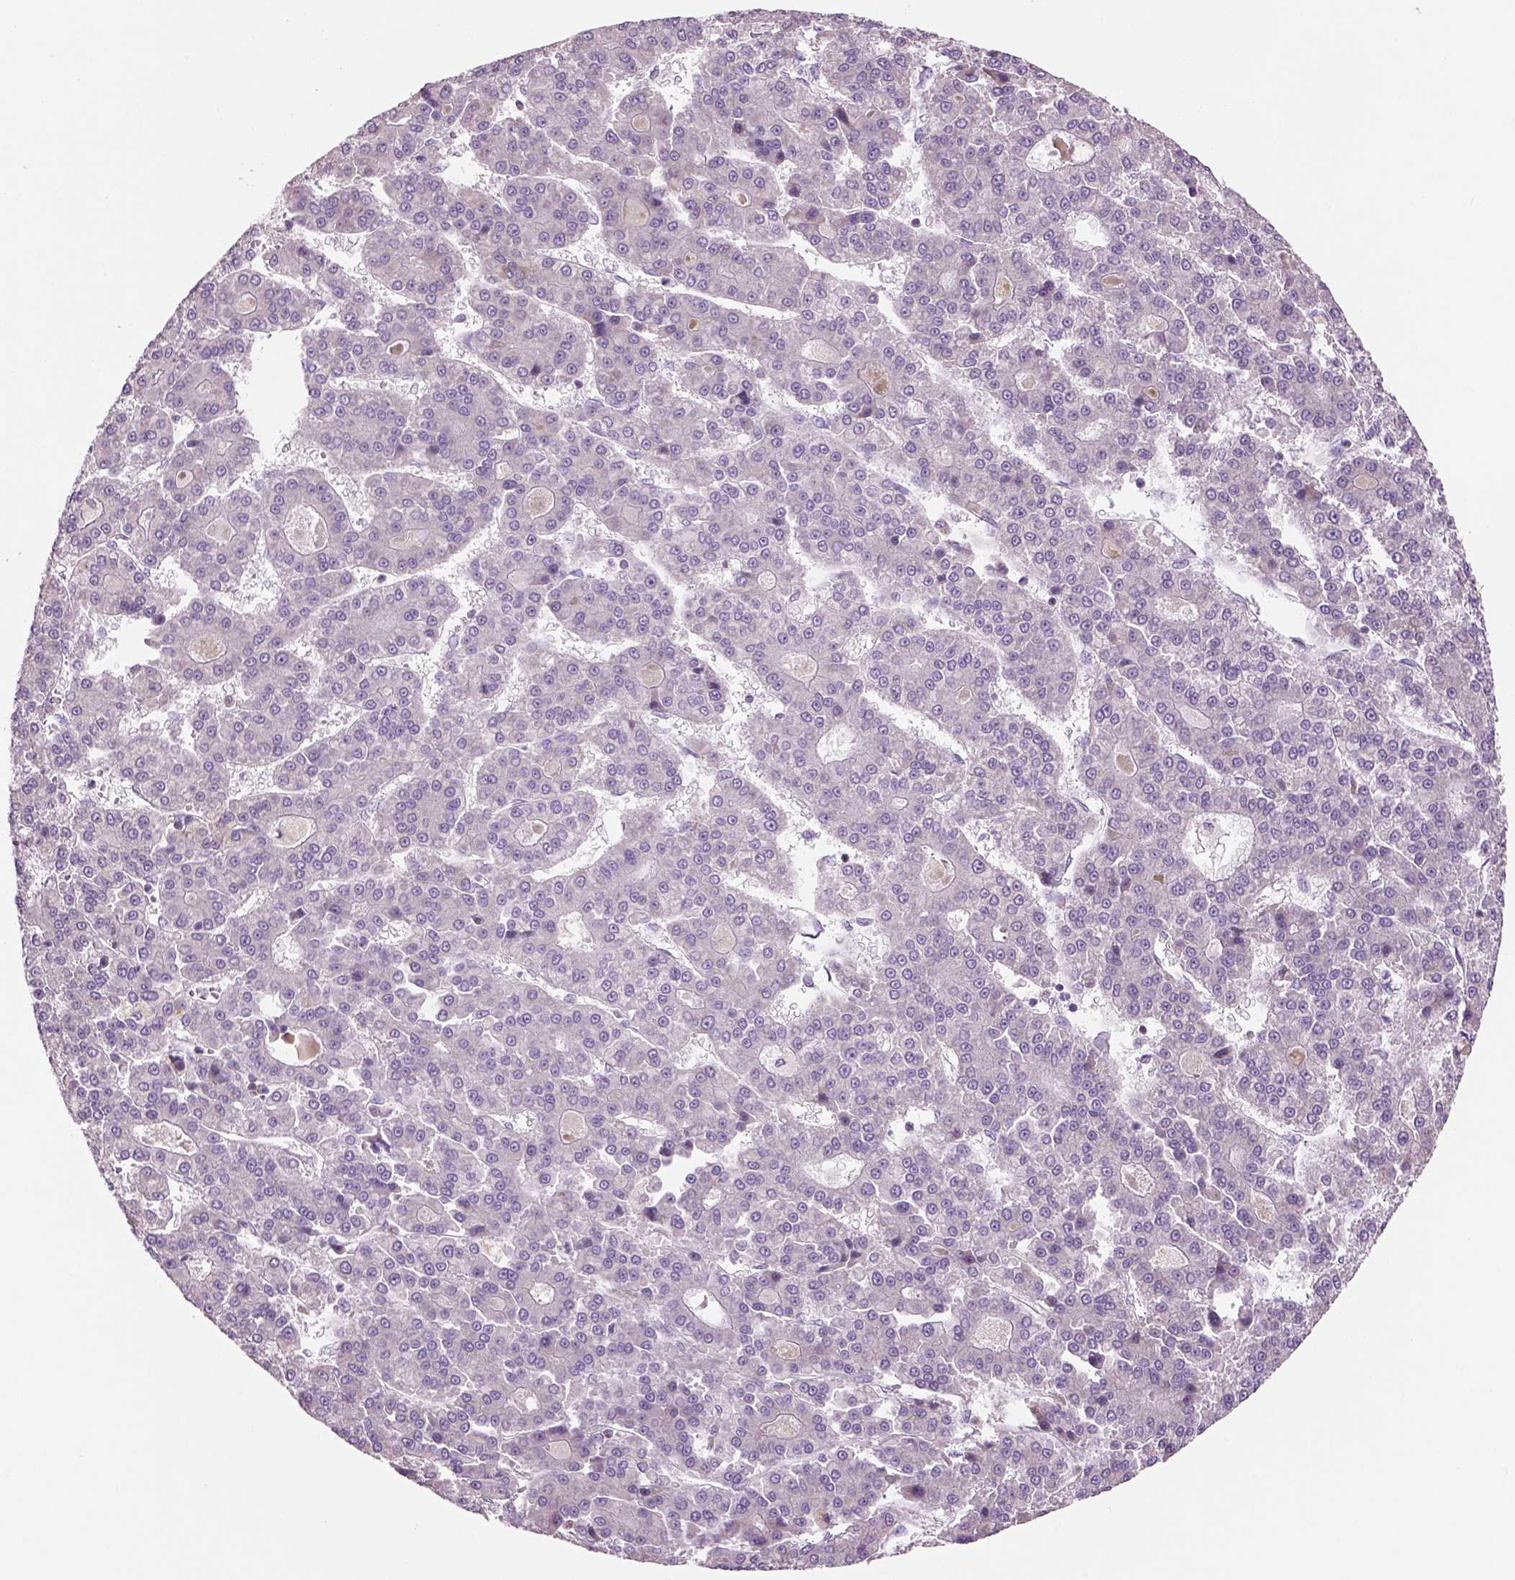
{"staining": {"intensity": "negative", "quantity": "none", "location": "none"}, "tissue": "liver cancer", "cell_type": "Tumor cells", "image_type": "cancer", "snomed": [{"axis": "morphology", "description": "Carcinoma, Hepatocellular, NOS"}, {"axis": "topography", "description": "Liver"}], "caption": "High power microscopy photomicrograph of an IHC photomicrograph of liver cancer, revealing no significant staining in tumor cells. (Brightfield microscopy of DAB (3,3'-diaminobenzidine) IHC at high magnification).", "gene": "IFT52", "patient": {"sex": "male", "age": 70}}